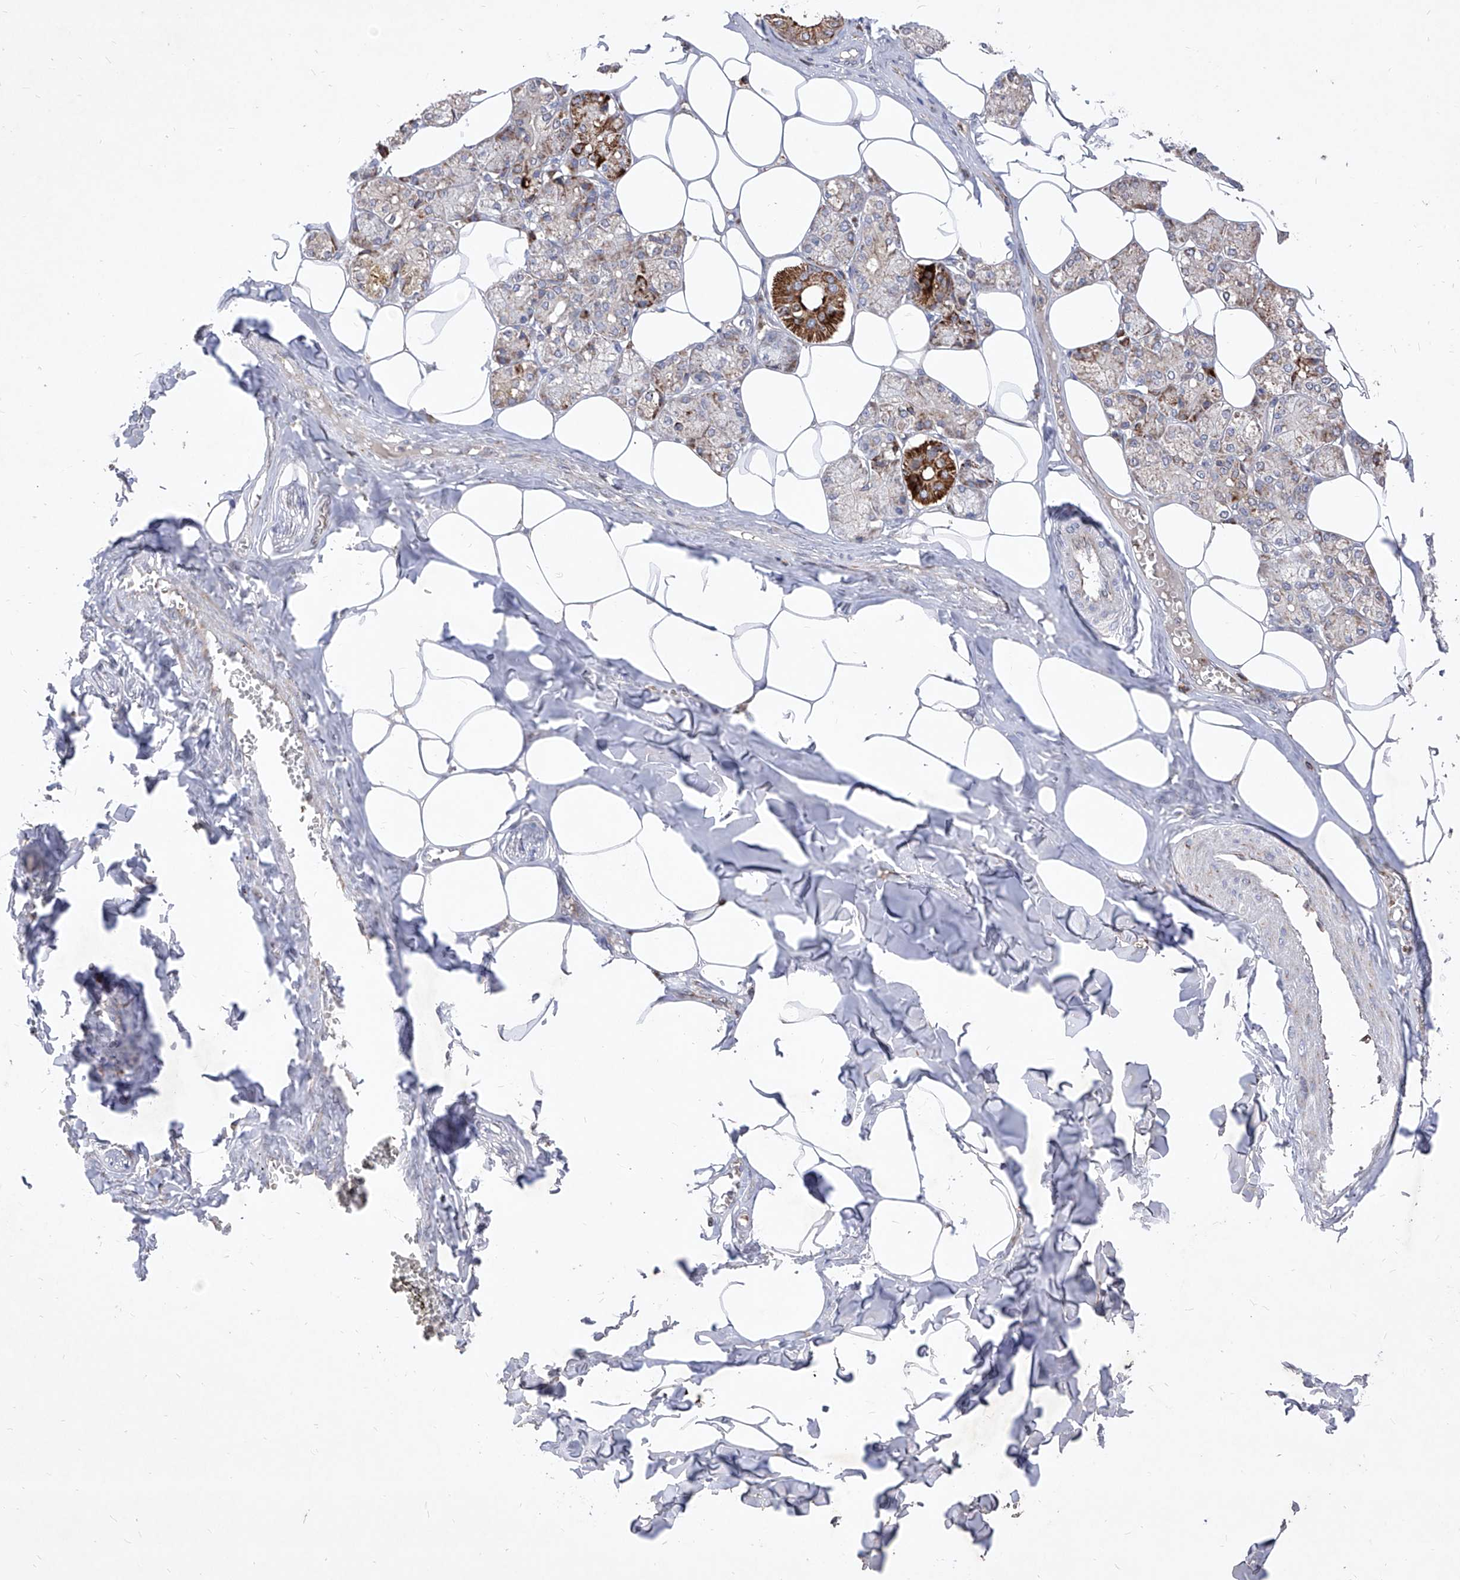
{"staining": {"intensity": "strong", "quantity": "25%-75%", "location": "cytoplasmic/membranous"}, "tissue": "salivary gland", "cell_type": "Glandular cells", "image_type": "normal", "snomed": [{"axis": "morphology", "description": "Normal tissue, NOS"}, {"axis": "topography", "description": "Salivary gland"}], "caption": "Brown immunohistochemical staining in unremarkable salivary gland reveals strong cytoplasmic/membranous positivity in about 25%-75% of glandular cells.", "gene": "SEMA6A", "patient": {"sex": "male", "age": 62}}